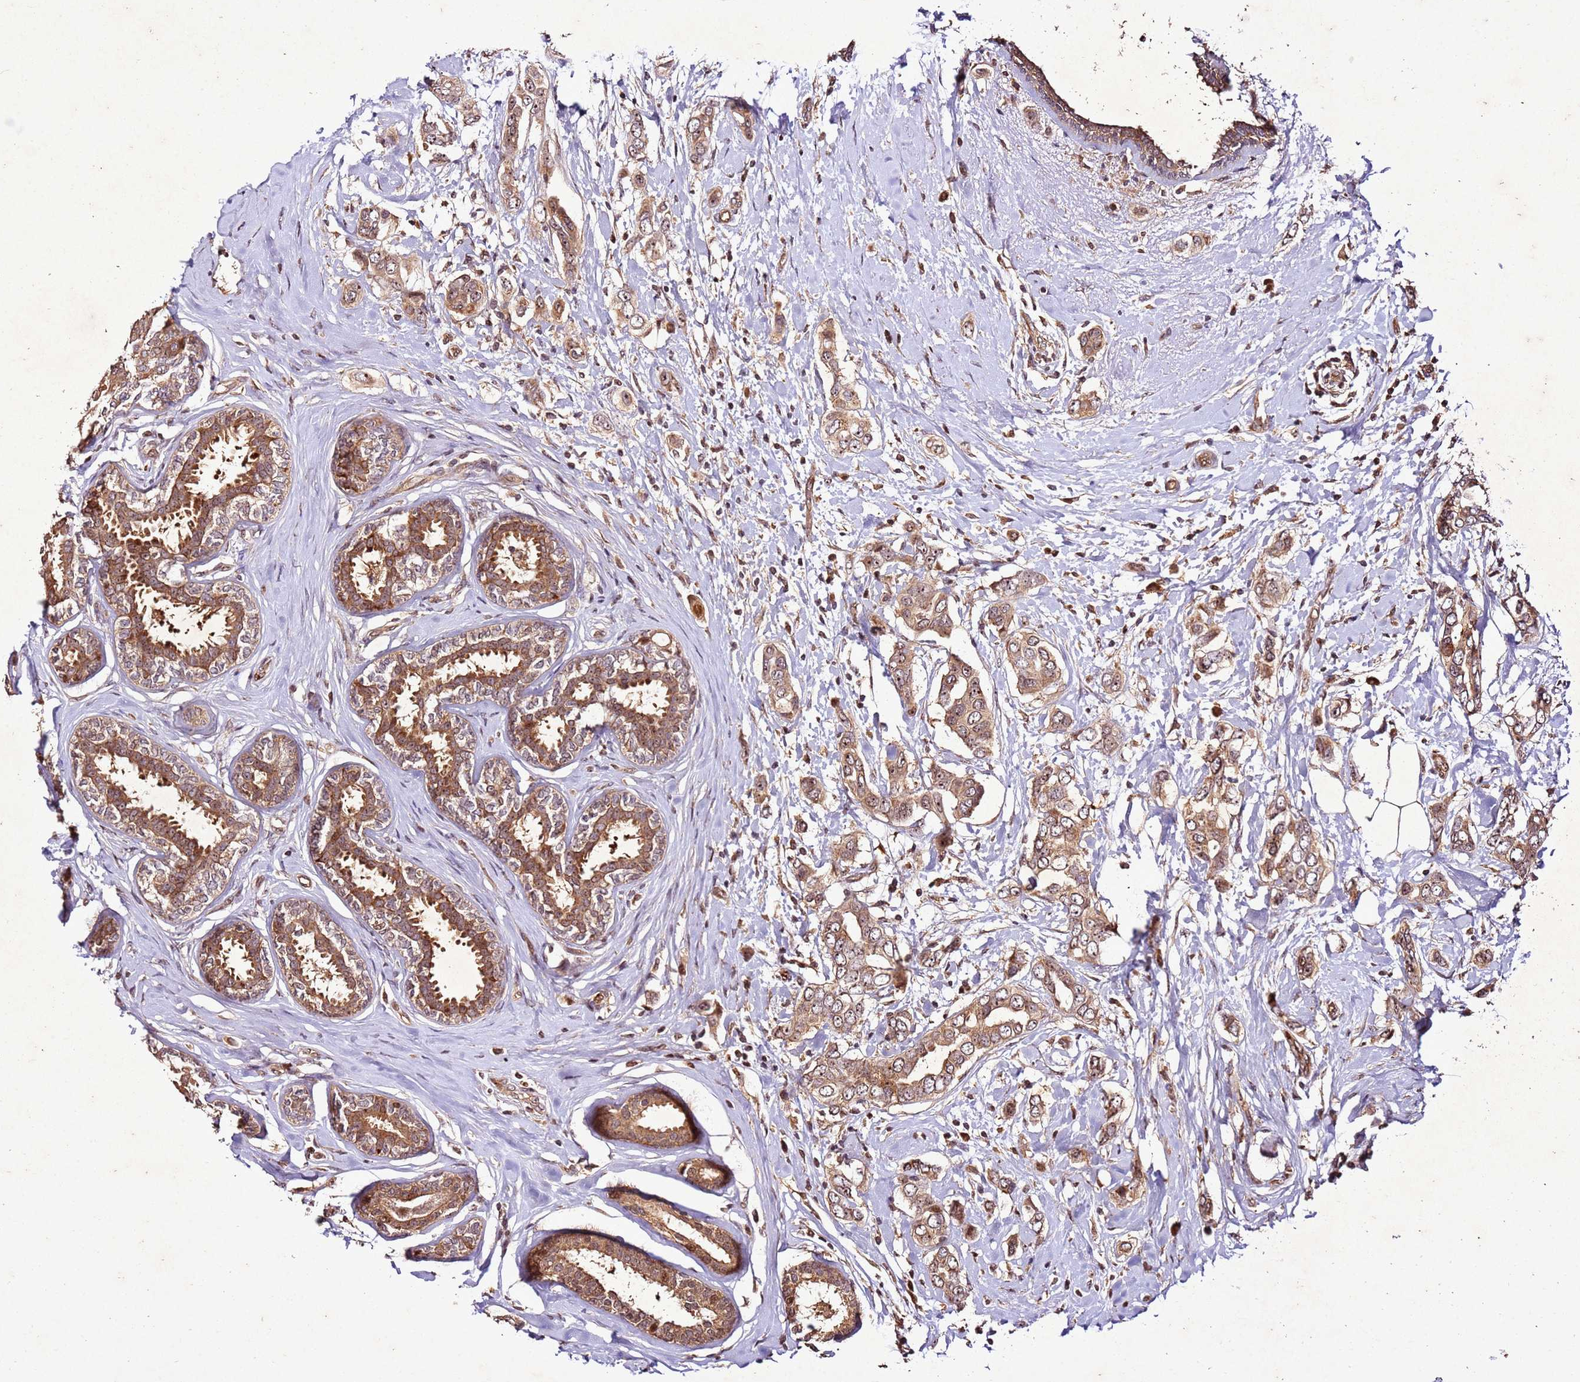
{"staining": {"intensity": "moderate", "quantity": ">75%", "location": "cytoplasmic/membranous,nuclear"}, "tissue": "breast cancer", "cell_type": "Tumor cells", "image_type": "cancer", "snomed": [{"axis": "morphology", "description": "Lobular carcinoma"}, {"axis": "topography", "description": "Breast"}], "caption": "Breast cancer (lobular carcinoma) tissue reveals moderate cytoplasmic/membranous and nuclear staining in approximately >75% of tumor cells, visualized by immunohistochemistry. (DAB IHC with brightfield microscopy, high magnification).", "gene": "PTMA", "patient": {"sex": "female", "age": 51}}